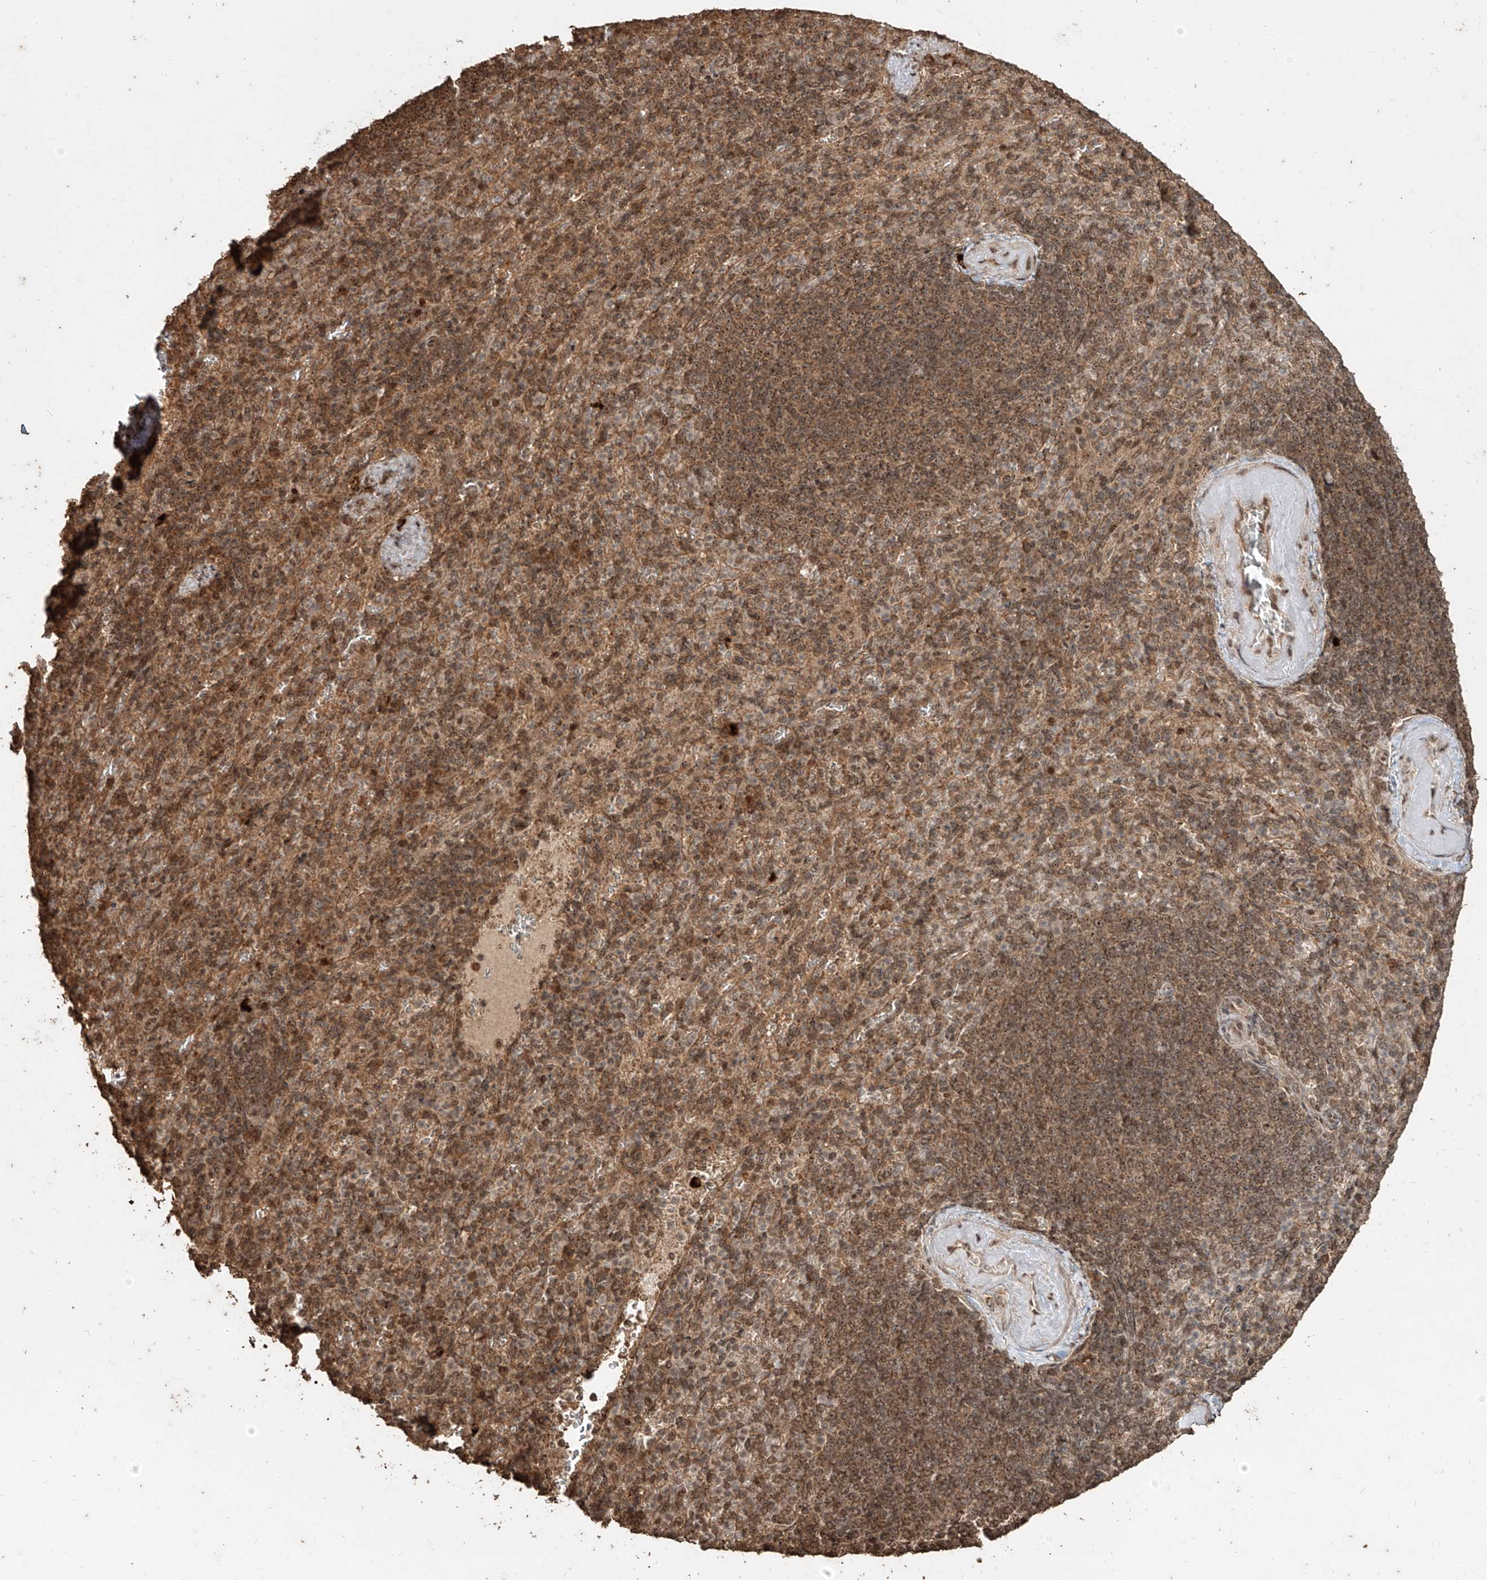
{"staining": {"intensity": "moderate", "quantity": ">75%", "location": "cytoplasmic/membranous,nuclear"}, "tissue": "spleen", "cell_type": "Cells in red pulp", "image_type": "normal", "snomed": [{"axis": "morphology", "description": "Normal tissue, NOS"}, {"axis": "topography", "description": "Spleen"}], "caption": "Human spleen stained with a brown dye reveals moderate cytoplasmic/membranous,nuclear positive staining in about >75% of cells in red pulp.", "gene": "ZNF660", "patient": {"sex": "female", "age": 74}}